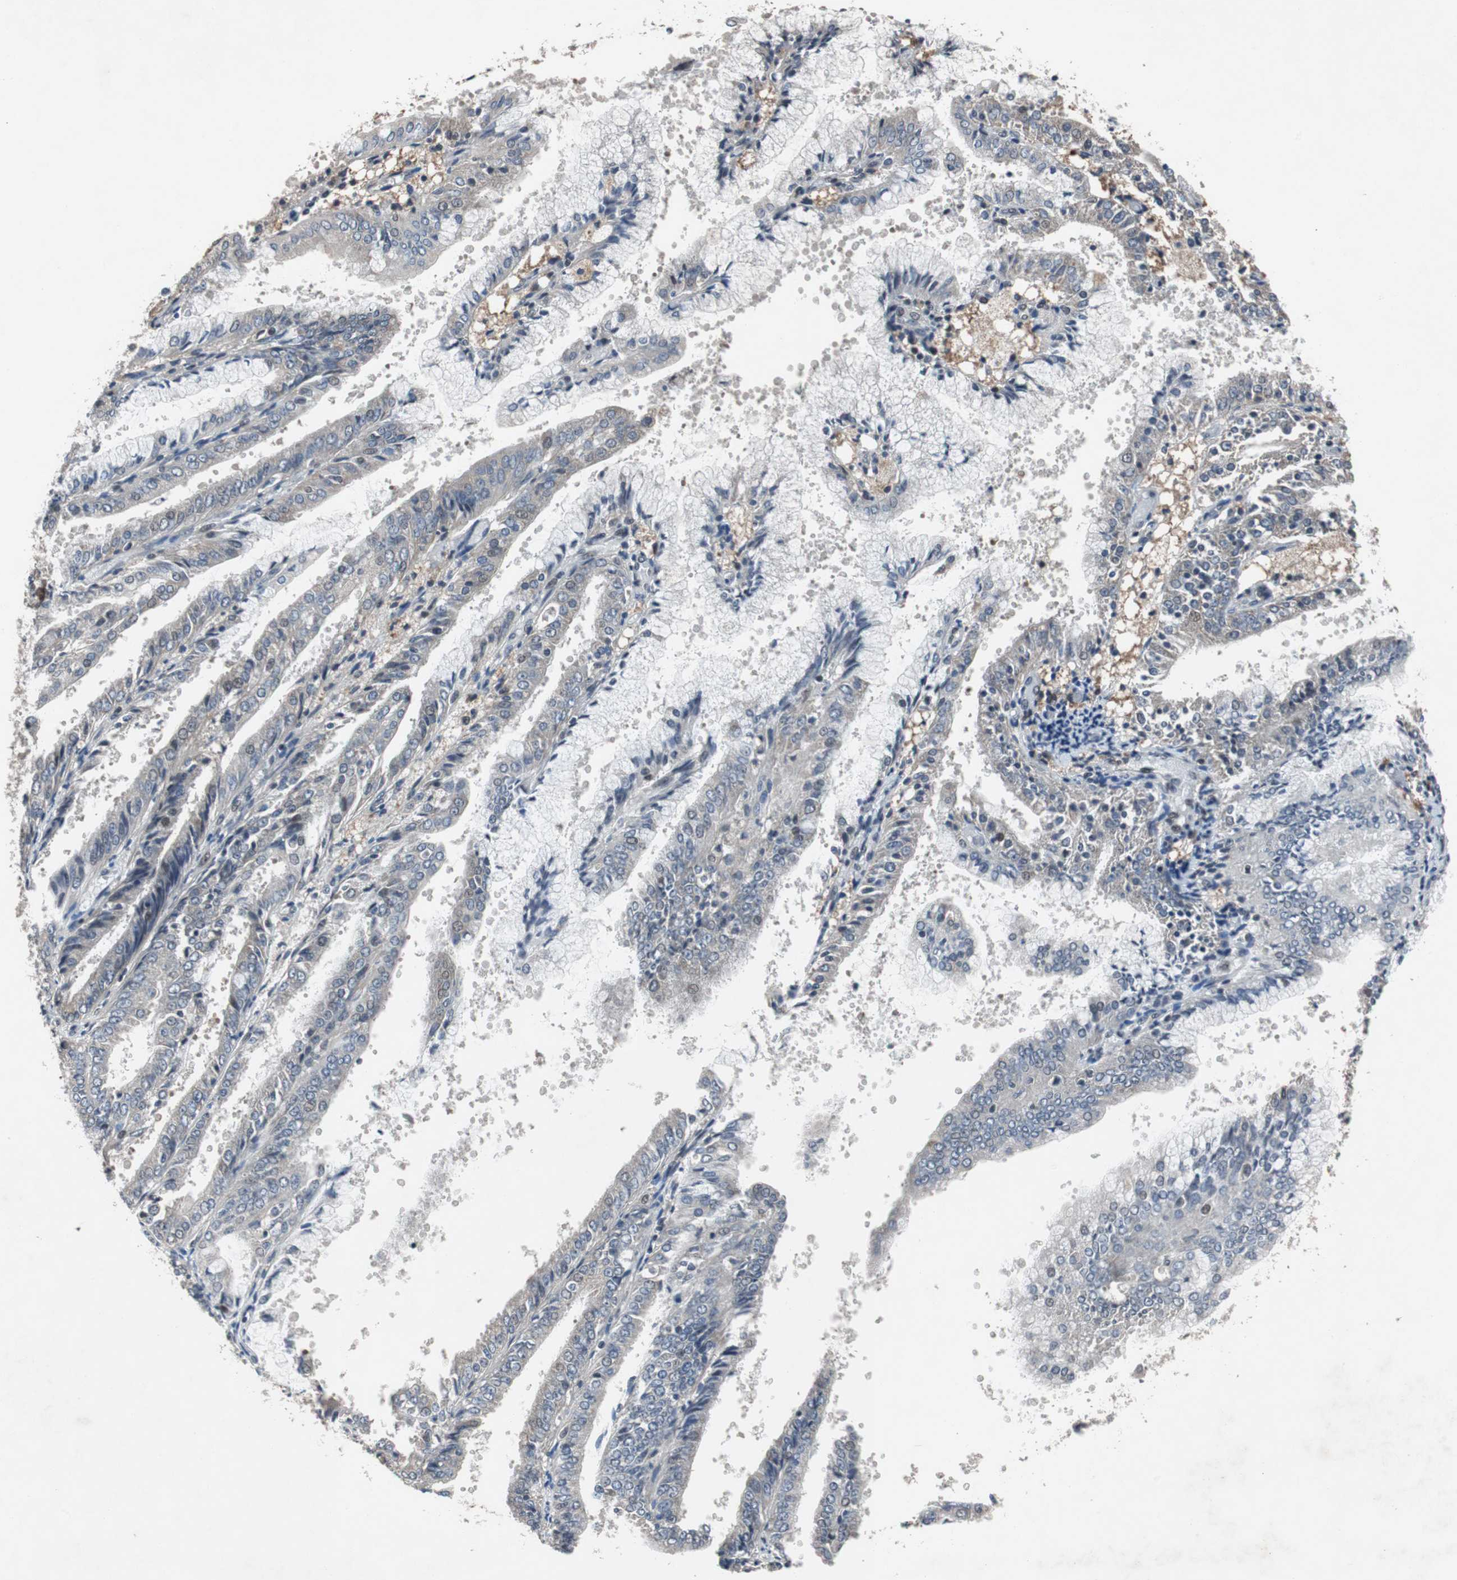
{"staining": {"intensity": "negative", "quantity": "none", "location": "none"}, "tissue": "endometrial cancer", "cell_type": "Tumor cells", "image_type": "cancer", "snomed": [{"axis": "morphology", "description": "Adenocarcinoma, NOS"}, {"axis": "topography", "description": "Endometrium"}], "caption": "Immunohistochemical staining of endometrial cancer displays no significant expression in tumor cells. (DAB (3,3'-diaminobenzidine) immunohistochemistry with hematoxylin counter stain).", "gene": "TP63", "patient": {"sex": "female", "age": 63}}